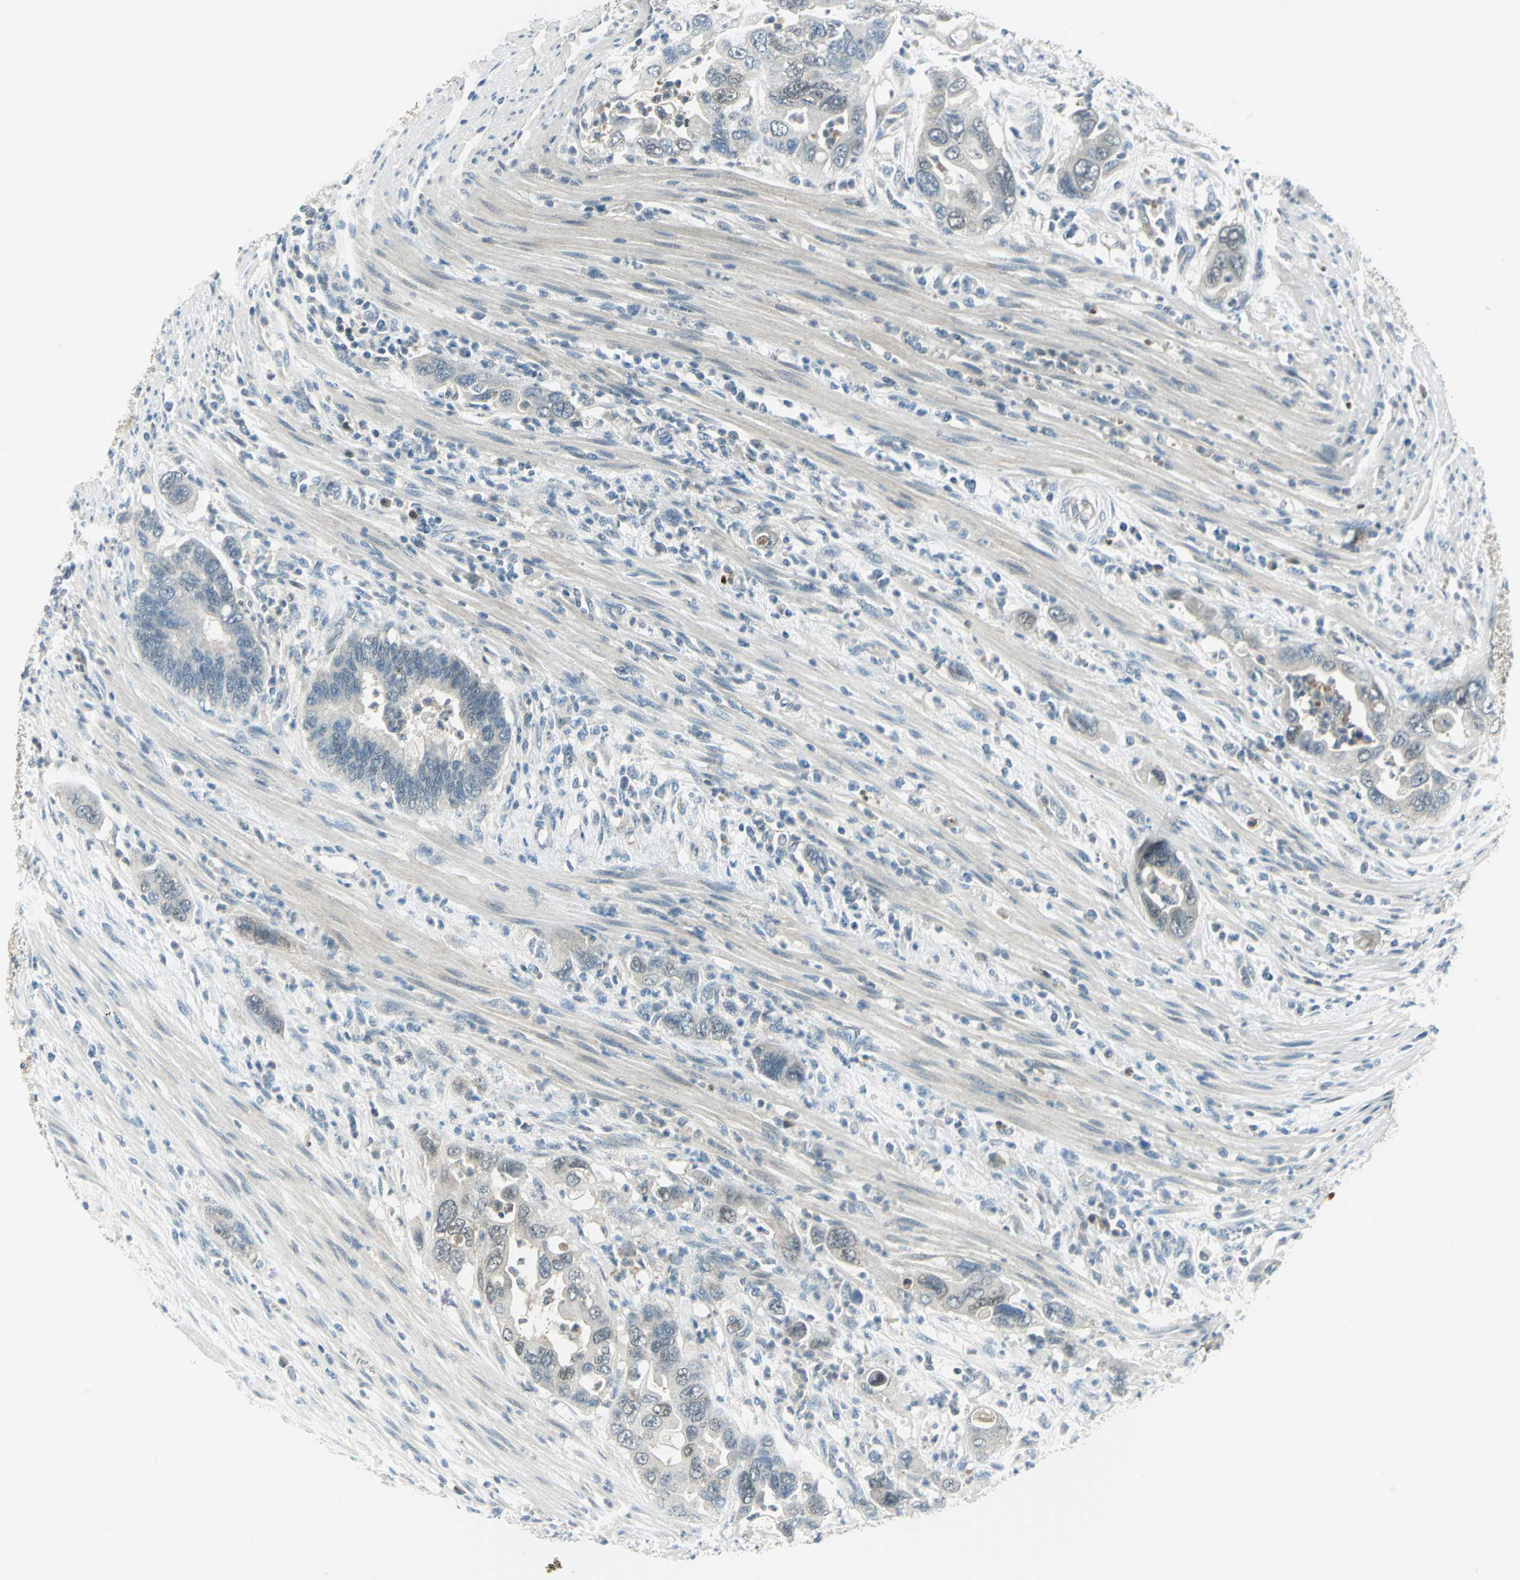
{"staining": {"intensity": "negative", "quantity": "none", "location": "none"}, "tissue": "pancreatic cancer", "cell_type": "Tumor cells", "image_type": "cancer", "snomed": [{"axis": "morphology", "description": "Adenocarcinoma, NOS"}, {"axis": "topography", "description": "Pancreas"}], "caption": "The immunohistochemistry (IHC) histopathology image has no significant expression in tumor cells of pancreatic cancer (adenocarcinoma) tissue. The staining is performed using DAB brown chromogen with nuclei counter-stained in using hematoxylin.", "gene": "ALDOA", "patient": {"sex": "female", "age": 71}}